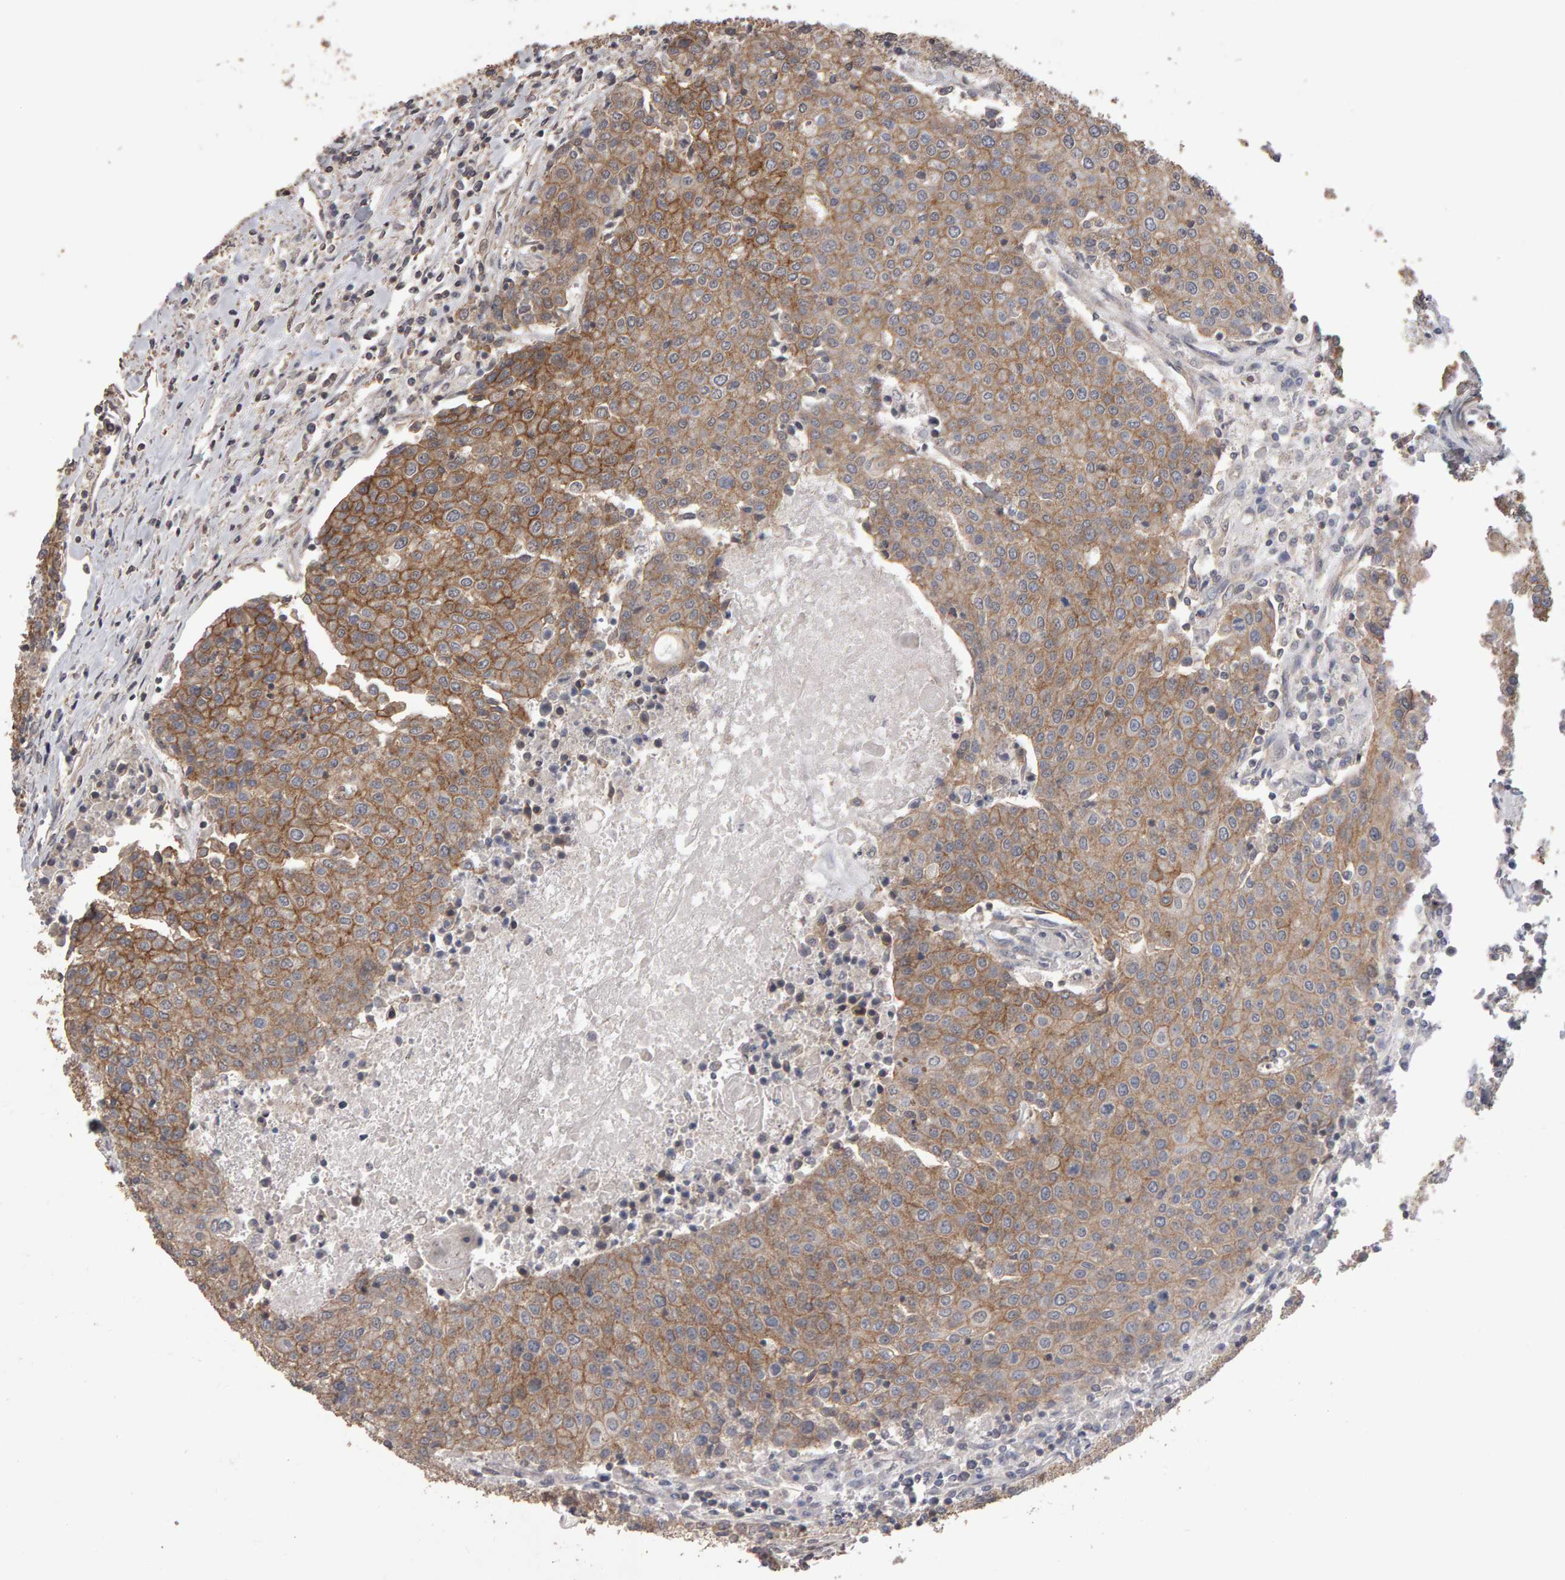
{"staining": {"intensity": "moderate", "quantity": ">75%", "location": "cytoplasmic/membranous"}, "tissue": "urothelial cancer", "cell_type": "Tumor cells", "image_type": "cancer", "snomed": [{"axis": "morphology", "description": "Urothelial carcinoma, High grade"}, {"axis": "topography", "description": "Urinary bladder"}], "caption": "Protein staining of urothelial carcinoma (high-grade) tissue shows moderate cytoplasmic/membranous positivity in approximately >75% of tumor cells.", "gene": "SCRIB", "patient": {"sex": "female", "age": 85}}